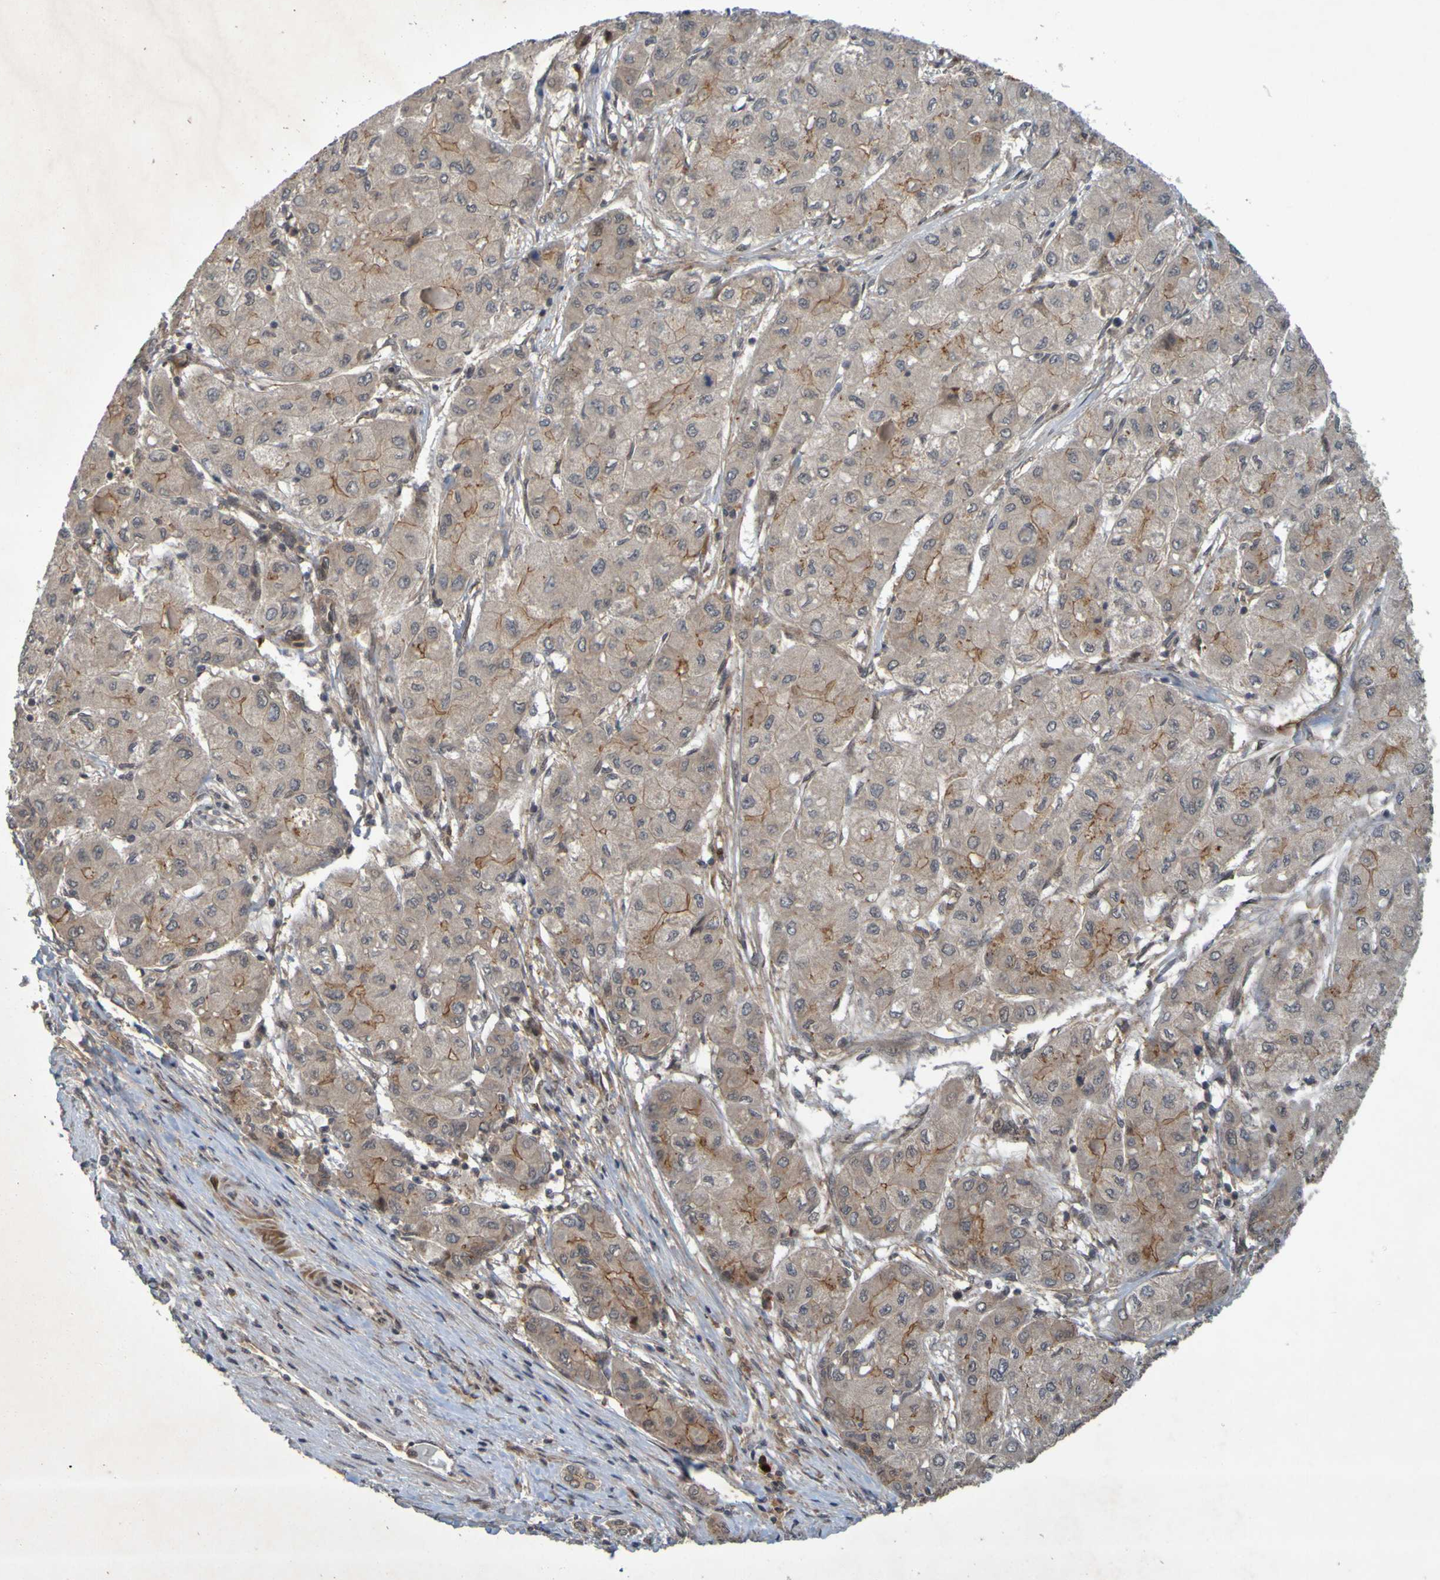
{"staining": {"intensity": "moderate", "quantity": "25%-75%", "location": "cytoplasmic/membranous"}, "tissue": "liver cancer", "cell_type": "Tumor cells", "image_type": "cancer", "snomed": [{"axis": "morphology", "description": "Carcinoma, Hepatocellular, NOS"}, {"axis": "topography", "description": "Liver"}], "caption": "A micrograph of human liver hepatocellular carcinoma stained for a protein exhibits moderate cytoplasmic/membranous brown staining in tumor cells.", "gene": "ARHGEF11", "patient": {"sex": "male", "age": 80}}